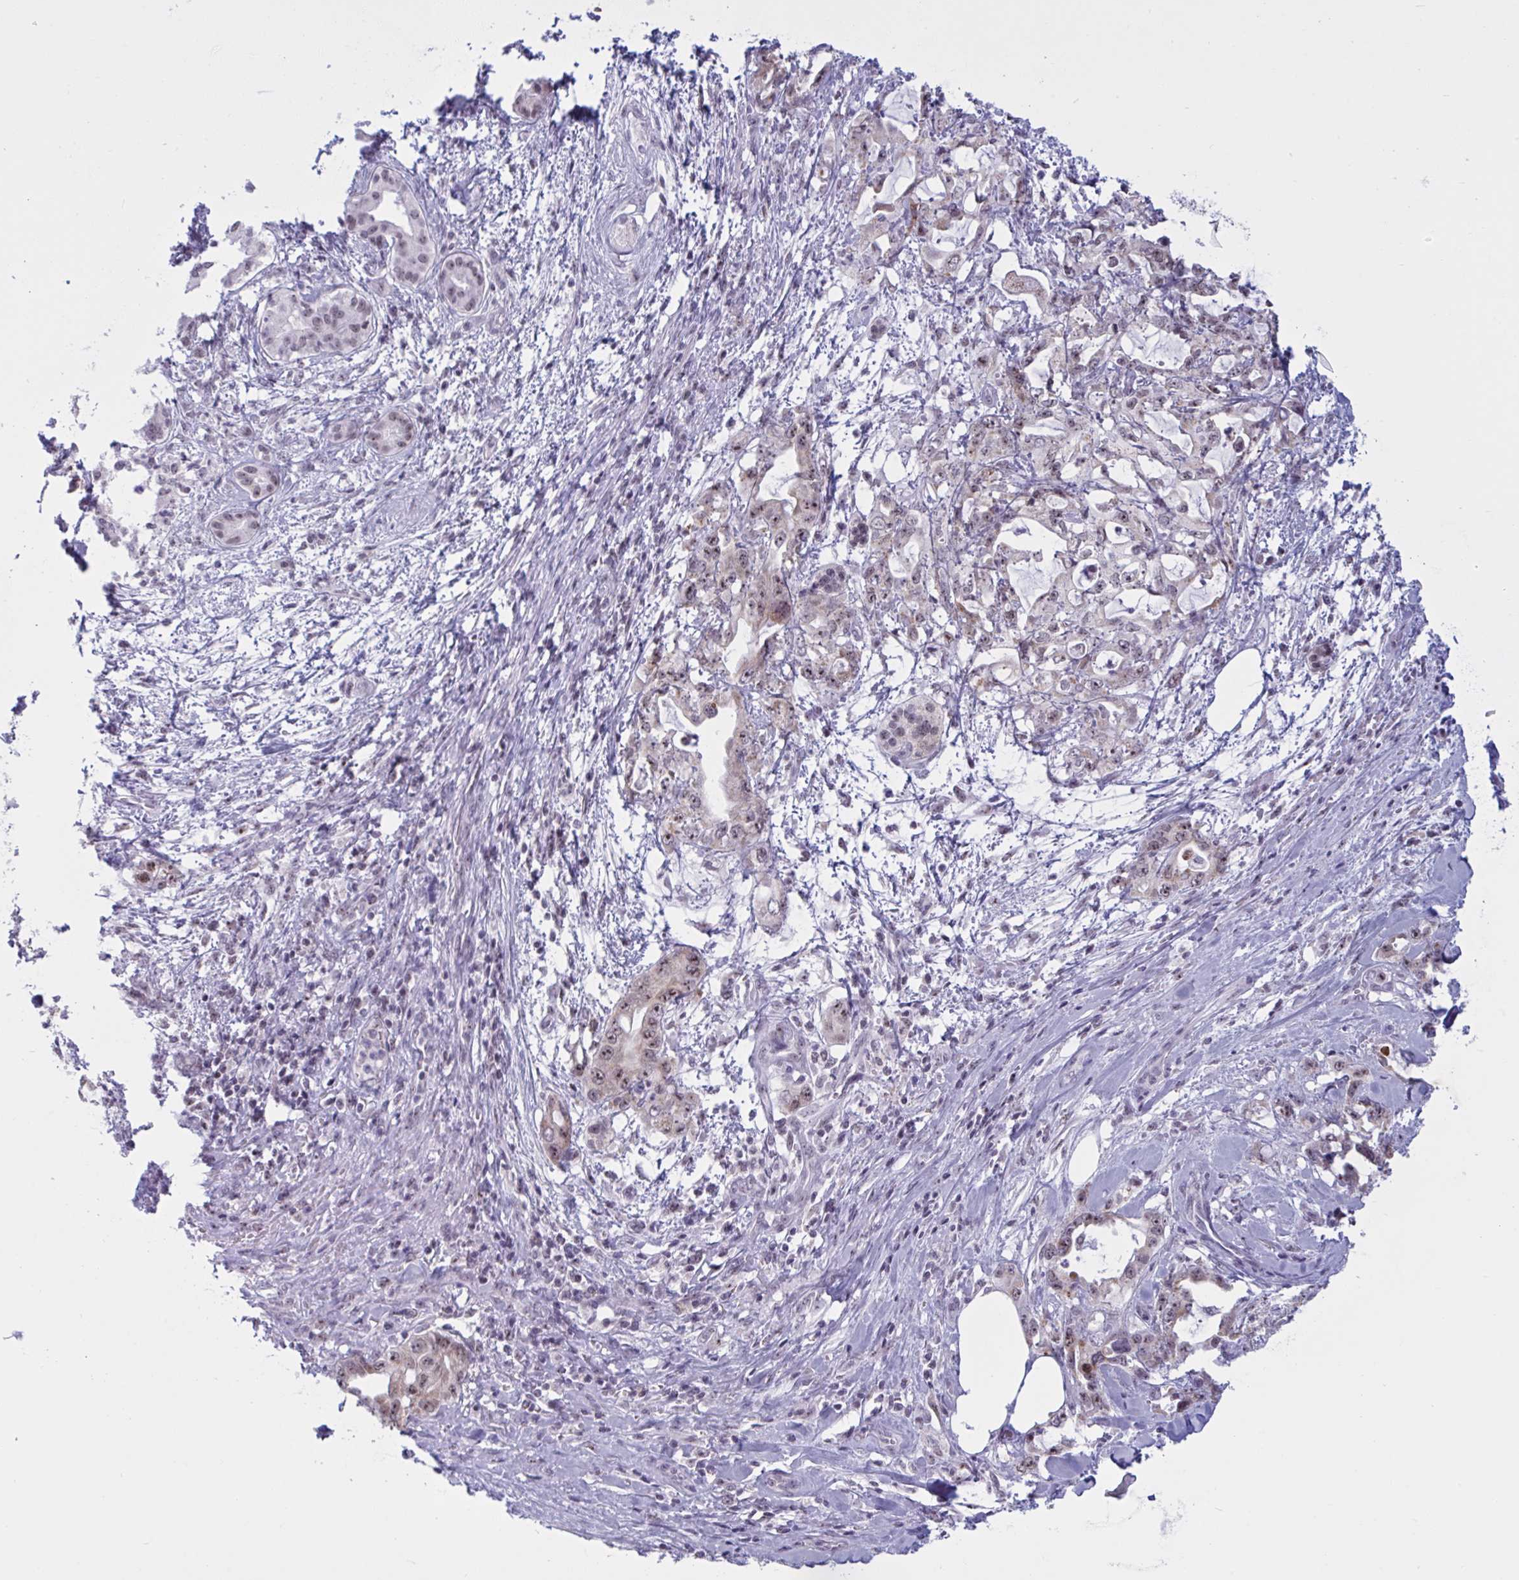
{"staining": {"intensity": "weak", "quantity": ">75%", "location": "nuclear"}, "tissue": "pancreatic cancer", "cell_type": "Tumor cells", "image_type": "cancer", "snomed": [{"axis": "morphology", "description": "Adenocarcinoma, NOS"}, {"axis": "topography", "description": "Pancreas"}], "caption": "IHC staining of pancreatic cancer, which shows low levels of weak nuclear positivity in approximately >75% of tumor cells indicating weak nuclear protein positivity. The staining was performed using DAB (3,3'-diaminobenzidine) (brown) for protein detection and nuclei were counterstained in hematoxylin (blue).", "gene": "TGM6", "patient": {"sex": "female", "age": 61}}